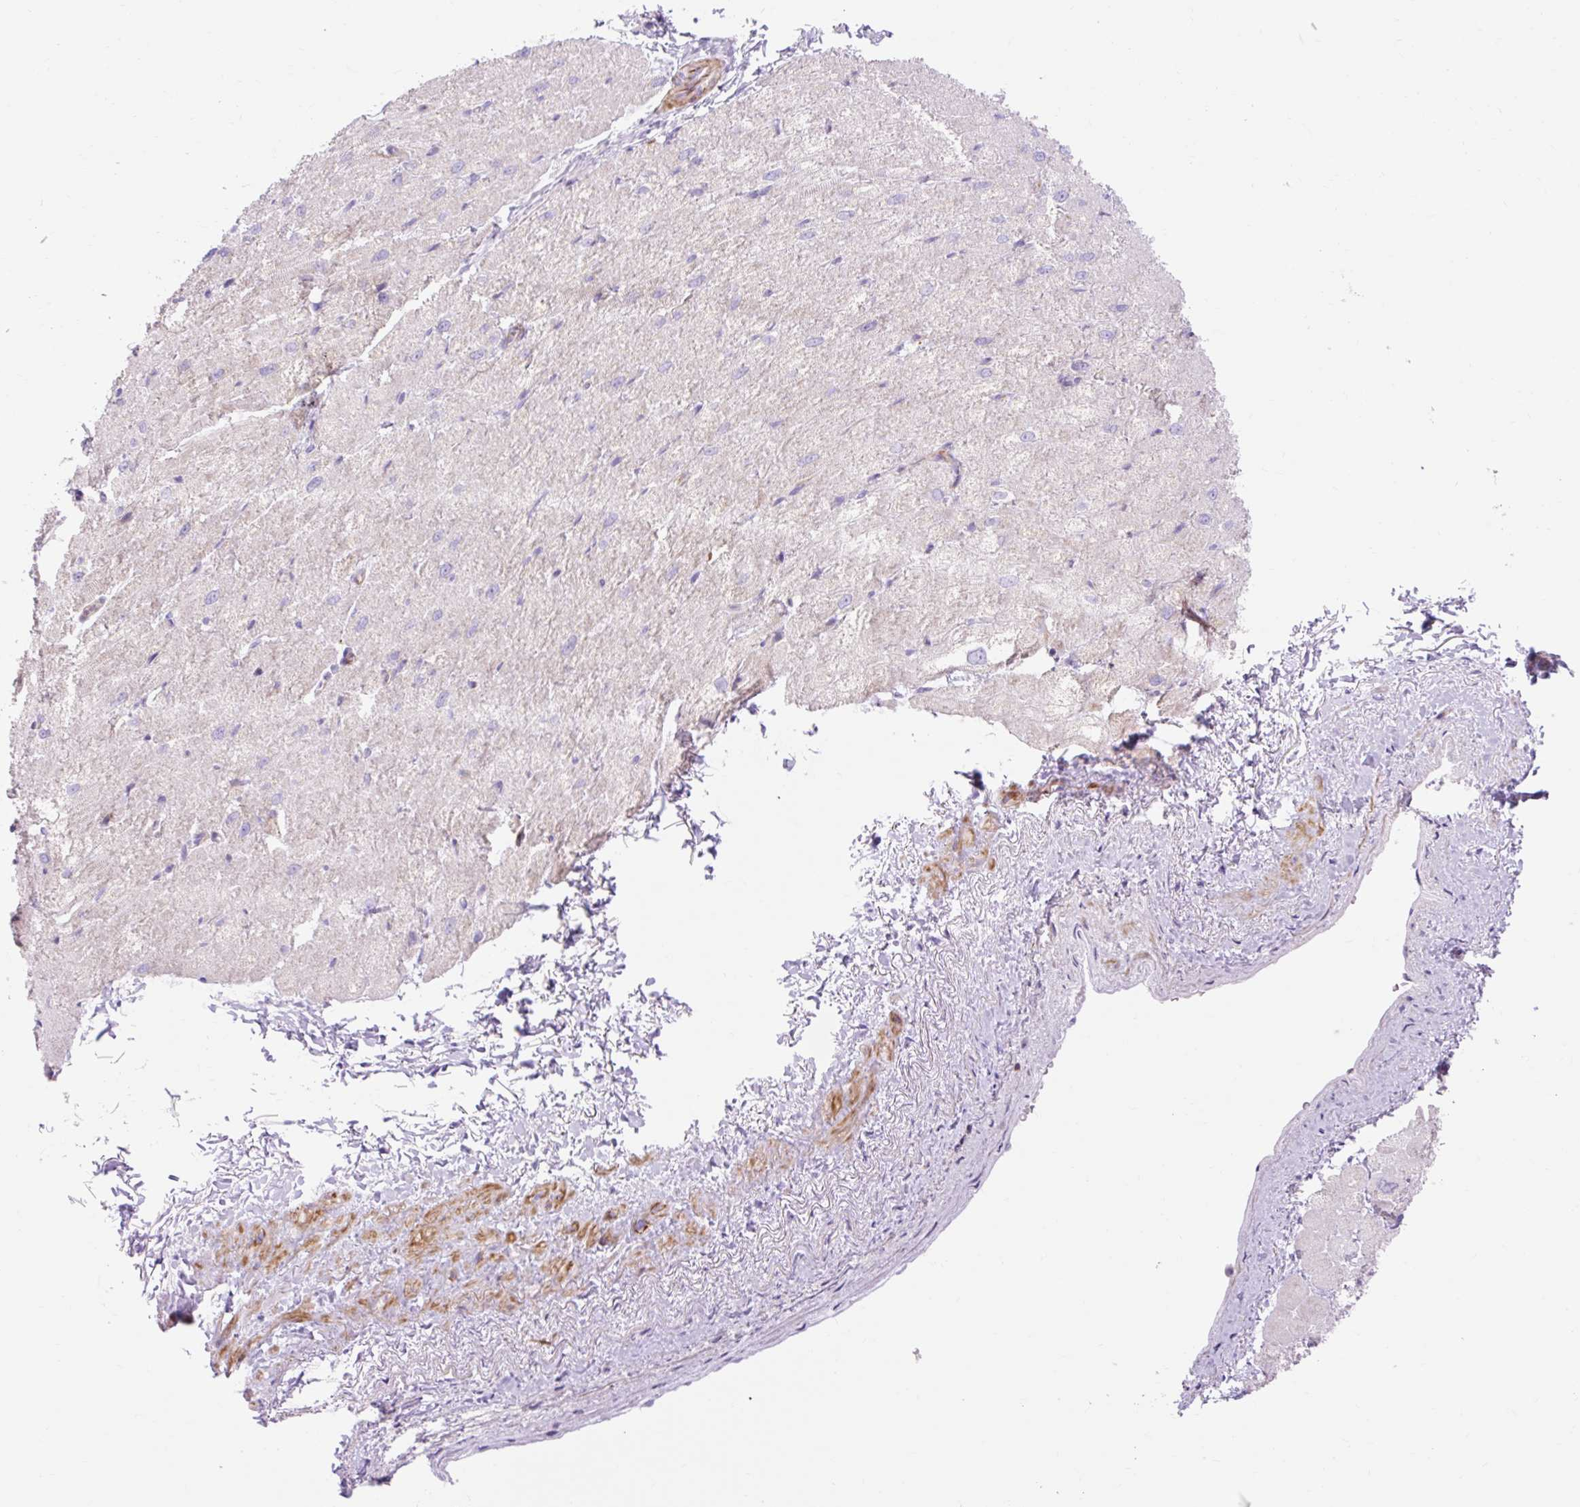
{"staining": {"intensity": "weak", "quantity": "<25%", "location": "cytoplasmic/membranous"}, "tissue": "heart muscle", "cell_type": "Cardiomyocytes", "image_type": "normal", "snomed": [{"axis": "morphology", "description": "Normal tissue, NOS"}, {"axis": "topography", "description": "Heart"}], "caption": "An immunohistochemistry (IHC) photomicrograph of unremarkable heart muscle is shown. There is no staining in cardiomyocytes of heart muscle. (DAB (3,3'-diaminobenzidine) IHC visualized using brightfield microscopy, high magnification).", "gene": "CORO7", "patient": {"sex": "male", "age": 62}}